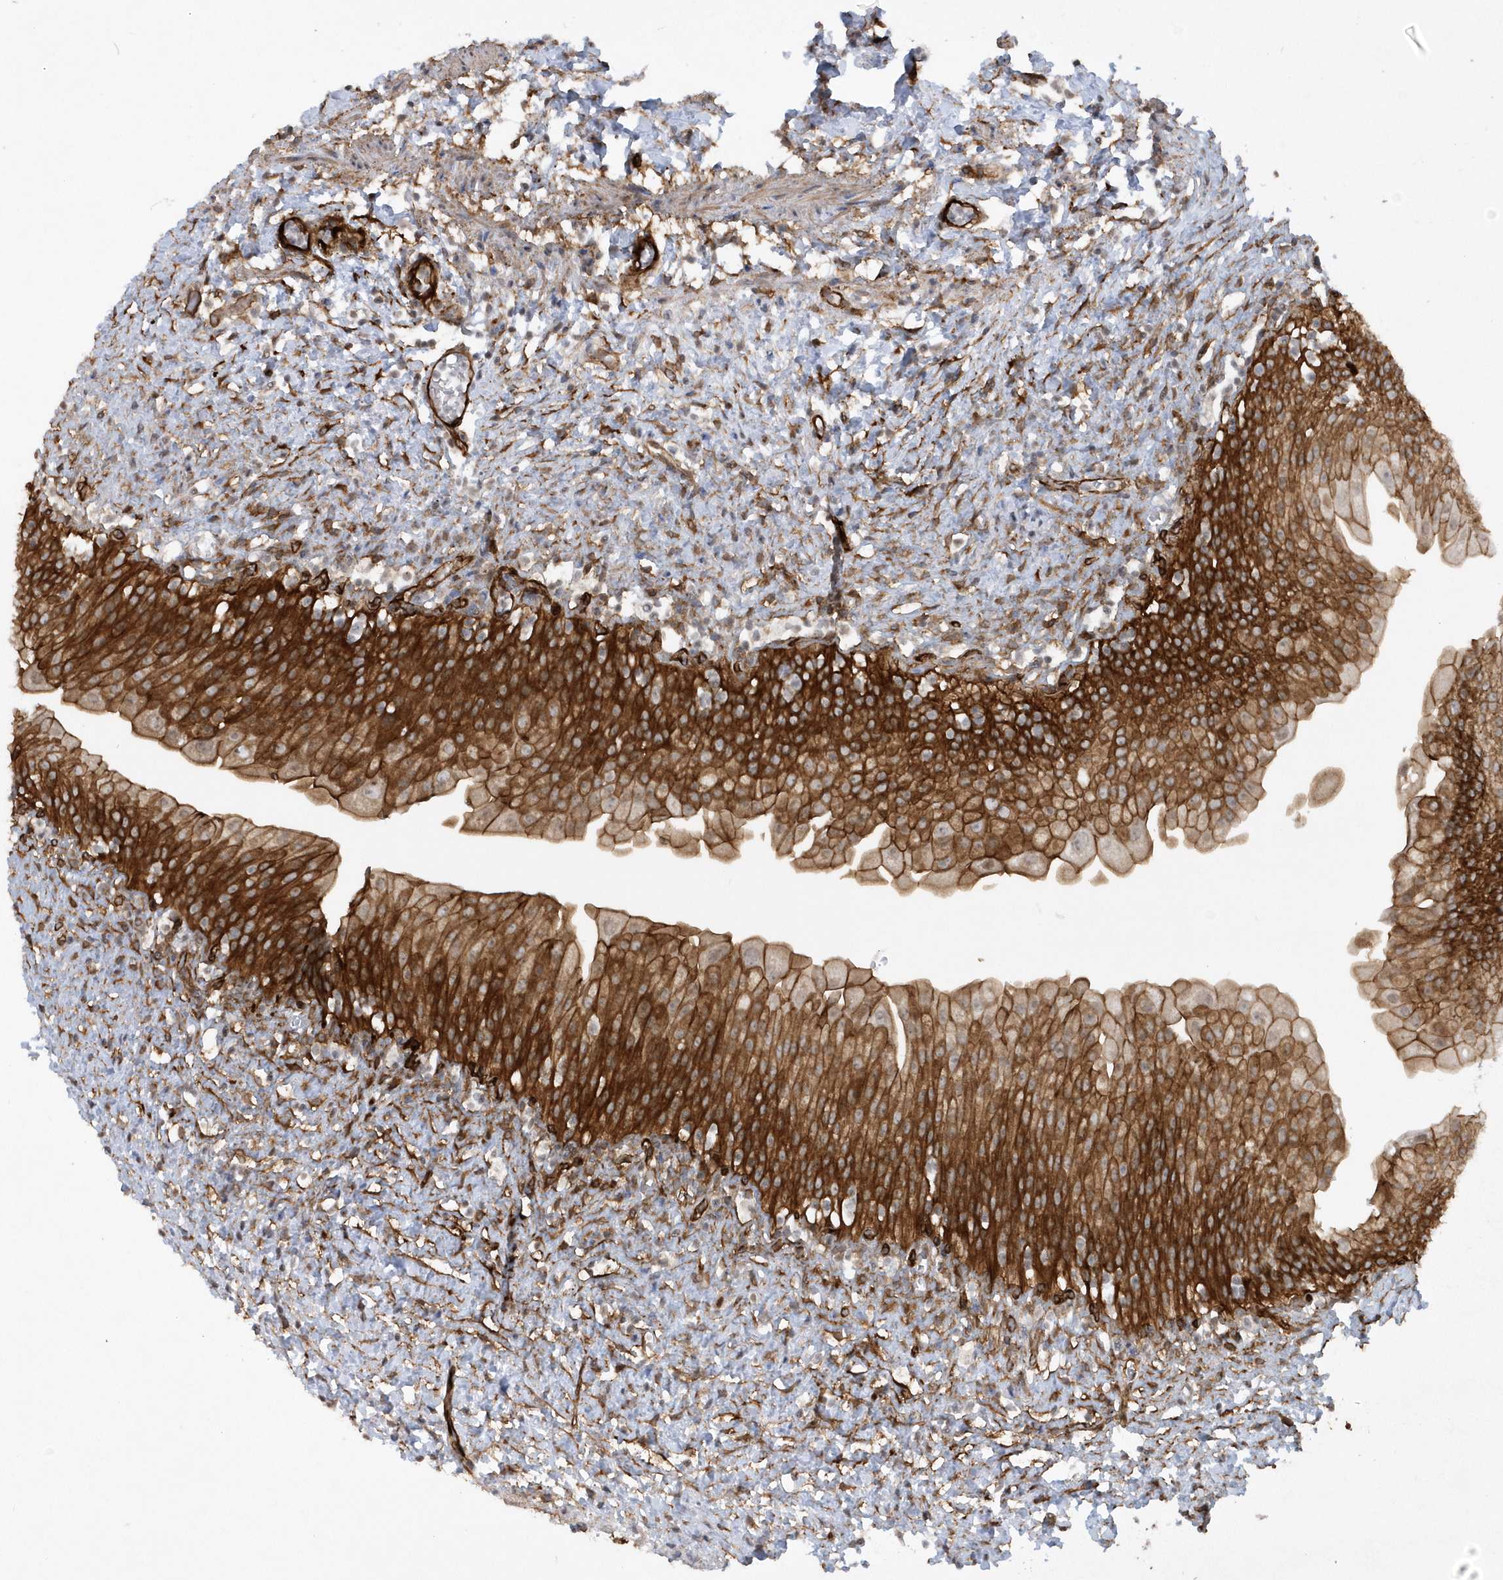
{"staining": {"intensity": "strong", "quantity": ">75%", "location": "cytoplasmic/membranous"}, "tissue": "urinary bladder", "cell_type": "Urothelial cells", "image_type": "normal", "snomed": [{"axis": "morphology", "description": "Normal tissue, NOS"}, {"axis": "topography", "description": "Urinary bladder"}], "caption": "Immunohistochemical staining of benign urinary bladder reveals high levels of strong cytoplasmic/membranous staining in about >75% of urothelial cells.", "gene": "RAI14", "patient": {"sex": "female", "age": 27}}